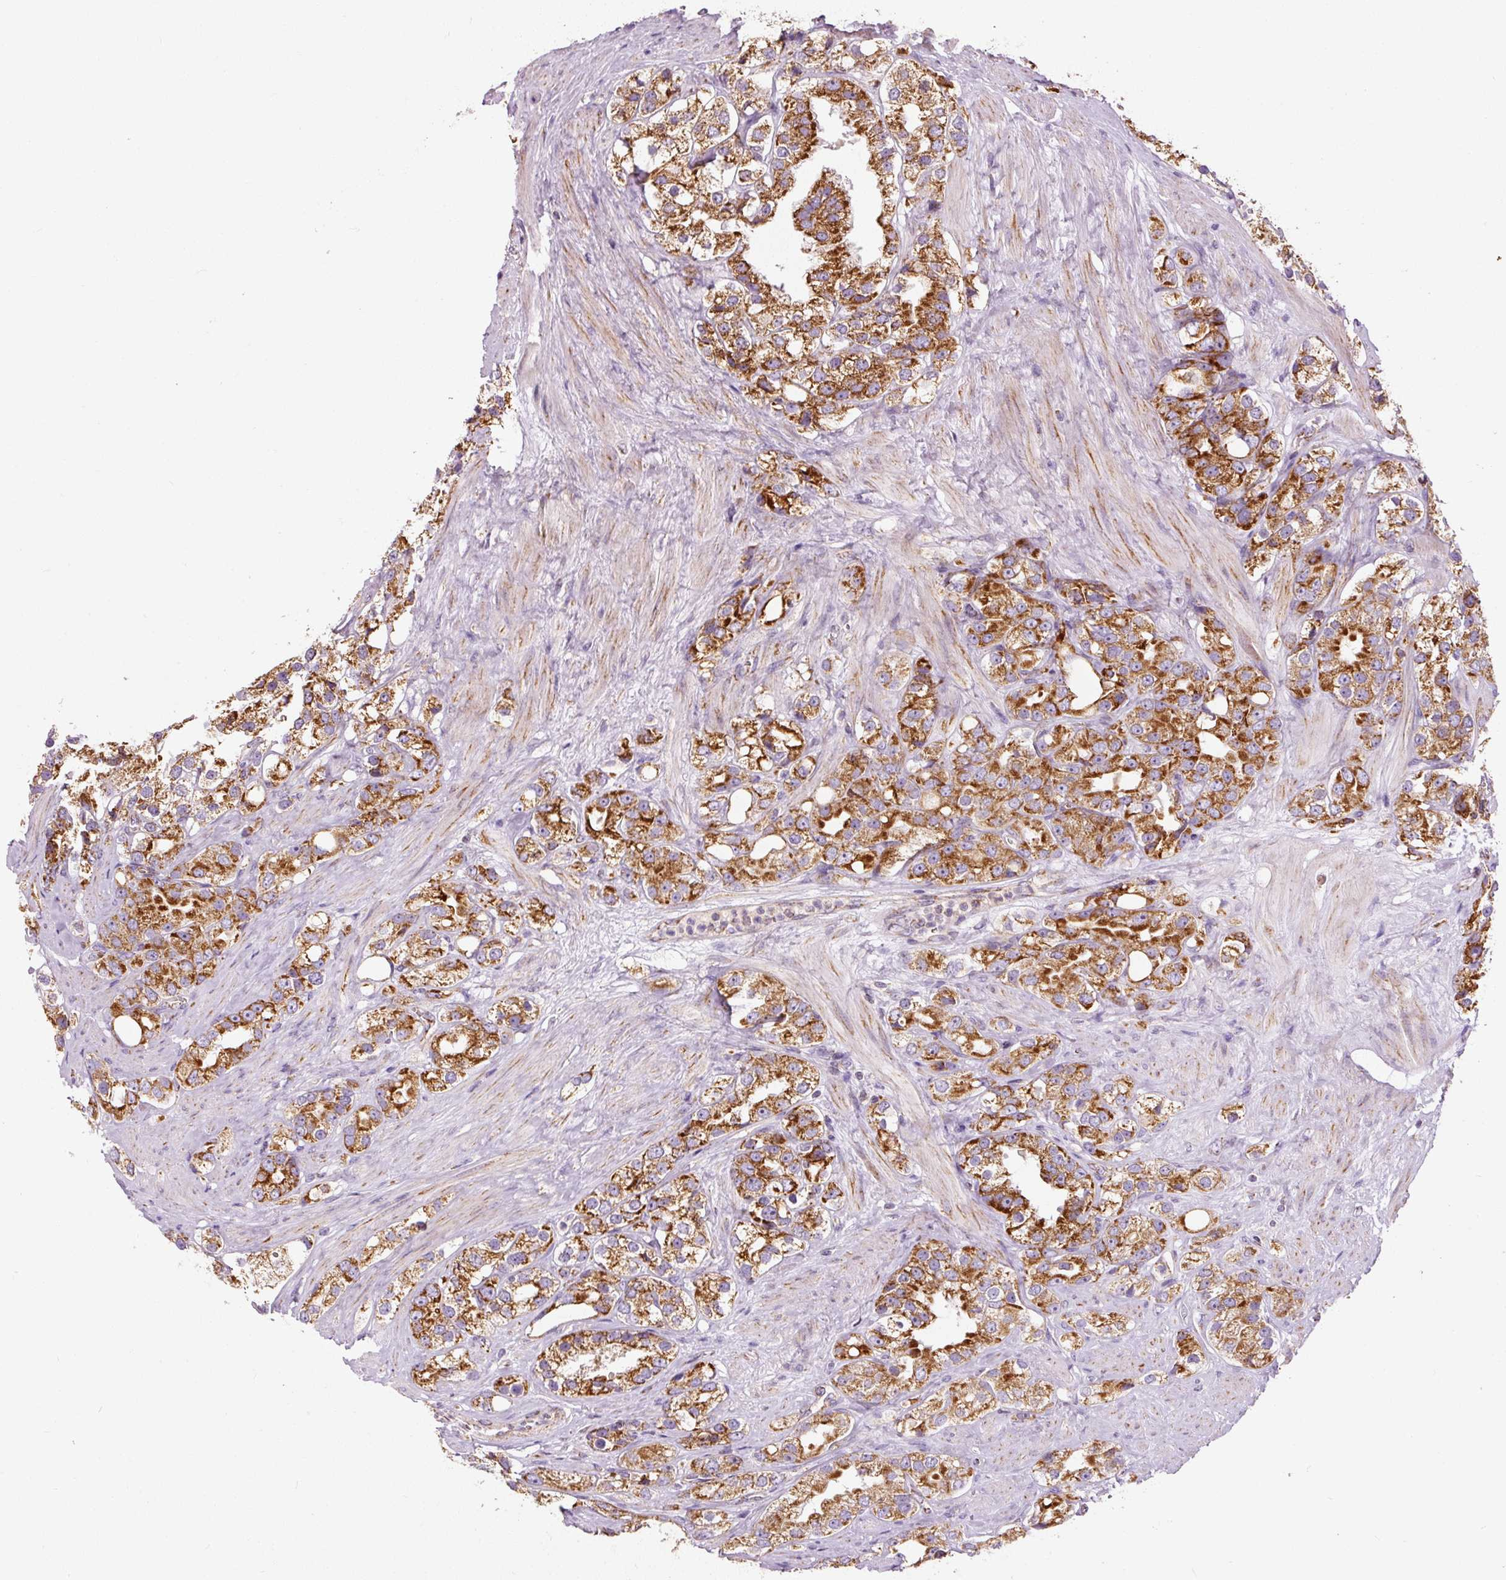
{"staining": {"intensity": "strong", "quantity": ">75%", "location": "cytoplasmic/membranous"}, "tissue": "prostate cancer", "cell_type": "Tumor cells", "image_type": "cancer", "snomed": [{"axis": "morphology", "description": "Adenocarcinoma, NOS"}, {"axis": "topography", "description": "Prostate"}], "caption": "Adenocarcinoma (prostate) was stained to show a protein in brown. There is high levels of strong cytoplasmic/membranous expression in approximately >75% of tumor cells.", "gene": "NDUFB4", "patient": {"sex": "male", "age": 79}}